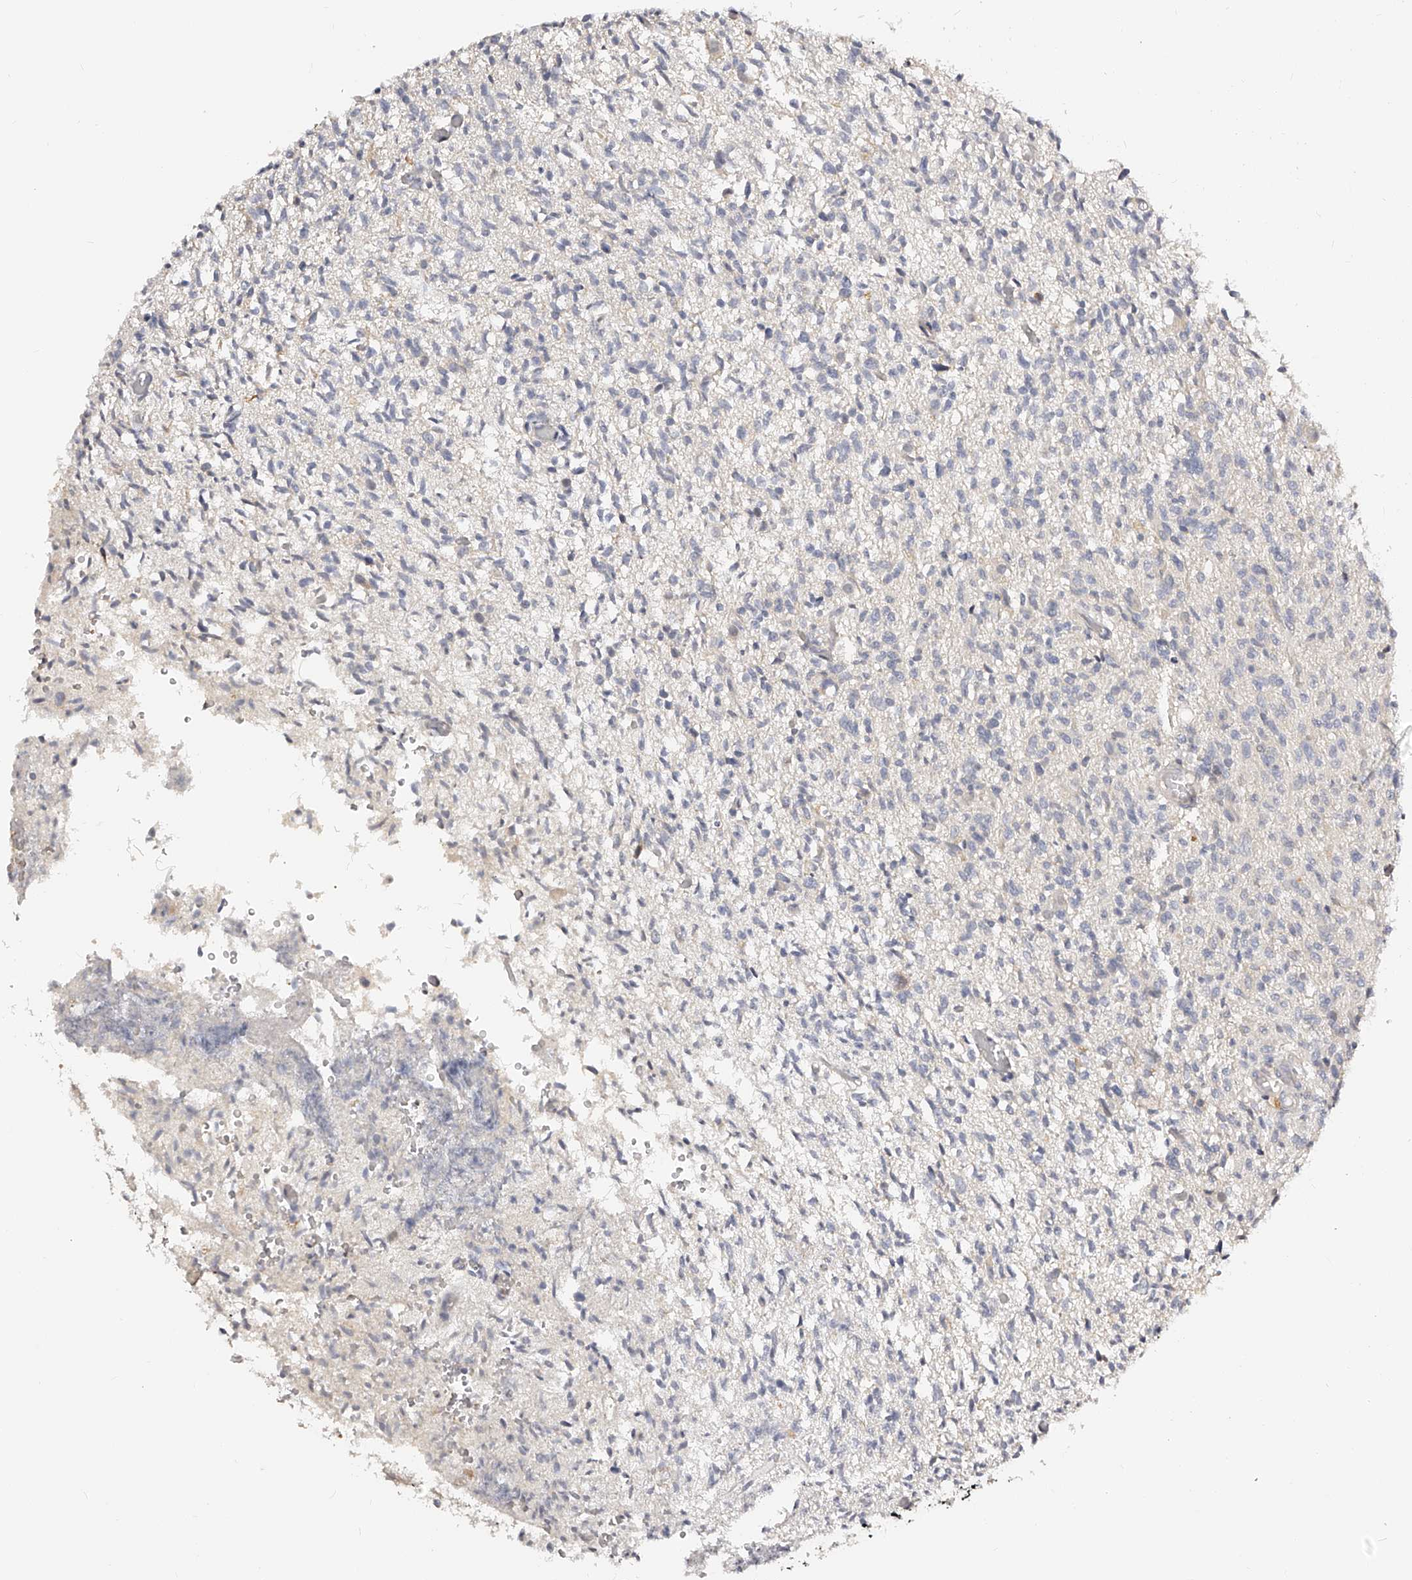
{"staining": {"intensity": "negative", "quantity": "none", "location": "none"}, "tissue": "glioma", "cell_type": "Tumor cells", "image_type": "cancer", "snomed": [{"axis": "morphology", "description": "Glioma, malignant, High grade"}, {"axis": "topography", "description": "Brain"}], "caption": "DAB (3,3'-diaminobenzidine) immunohistochemical staining of human malignant high-grade glioma demonstrates no significant staining in tumor cells.", "gene": "ZNF789", "patient": {"sex": "female", "age": 57}}